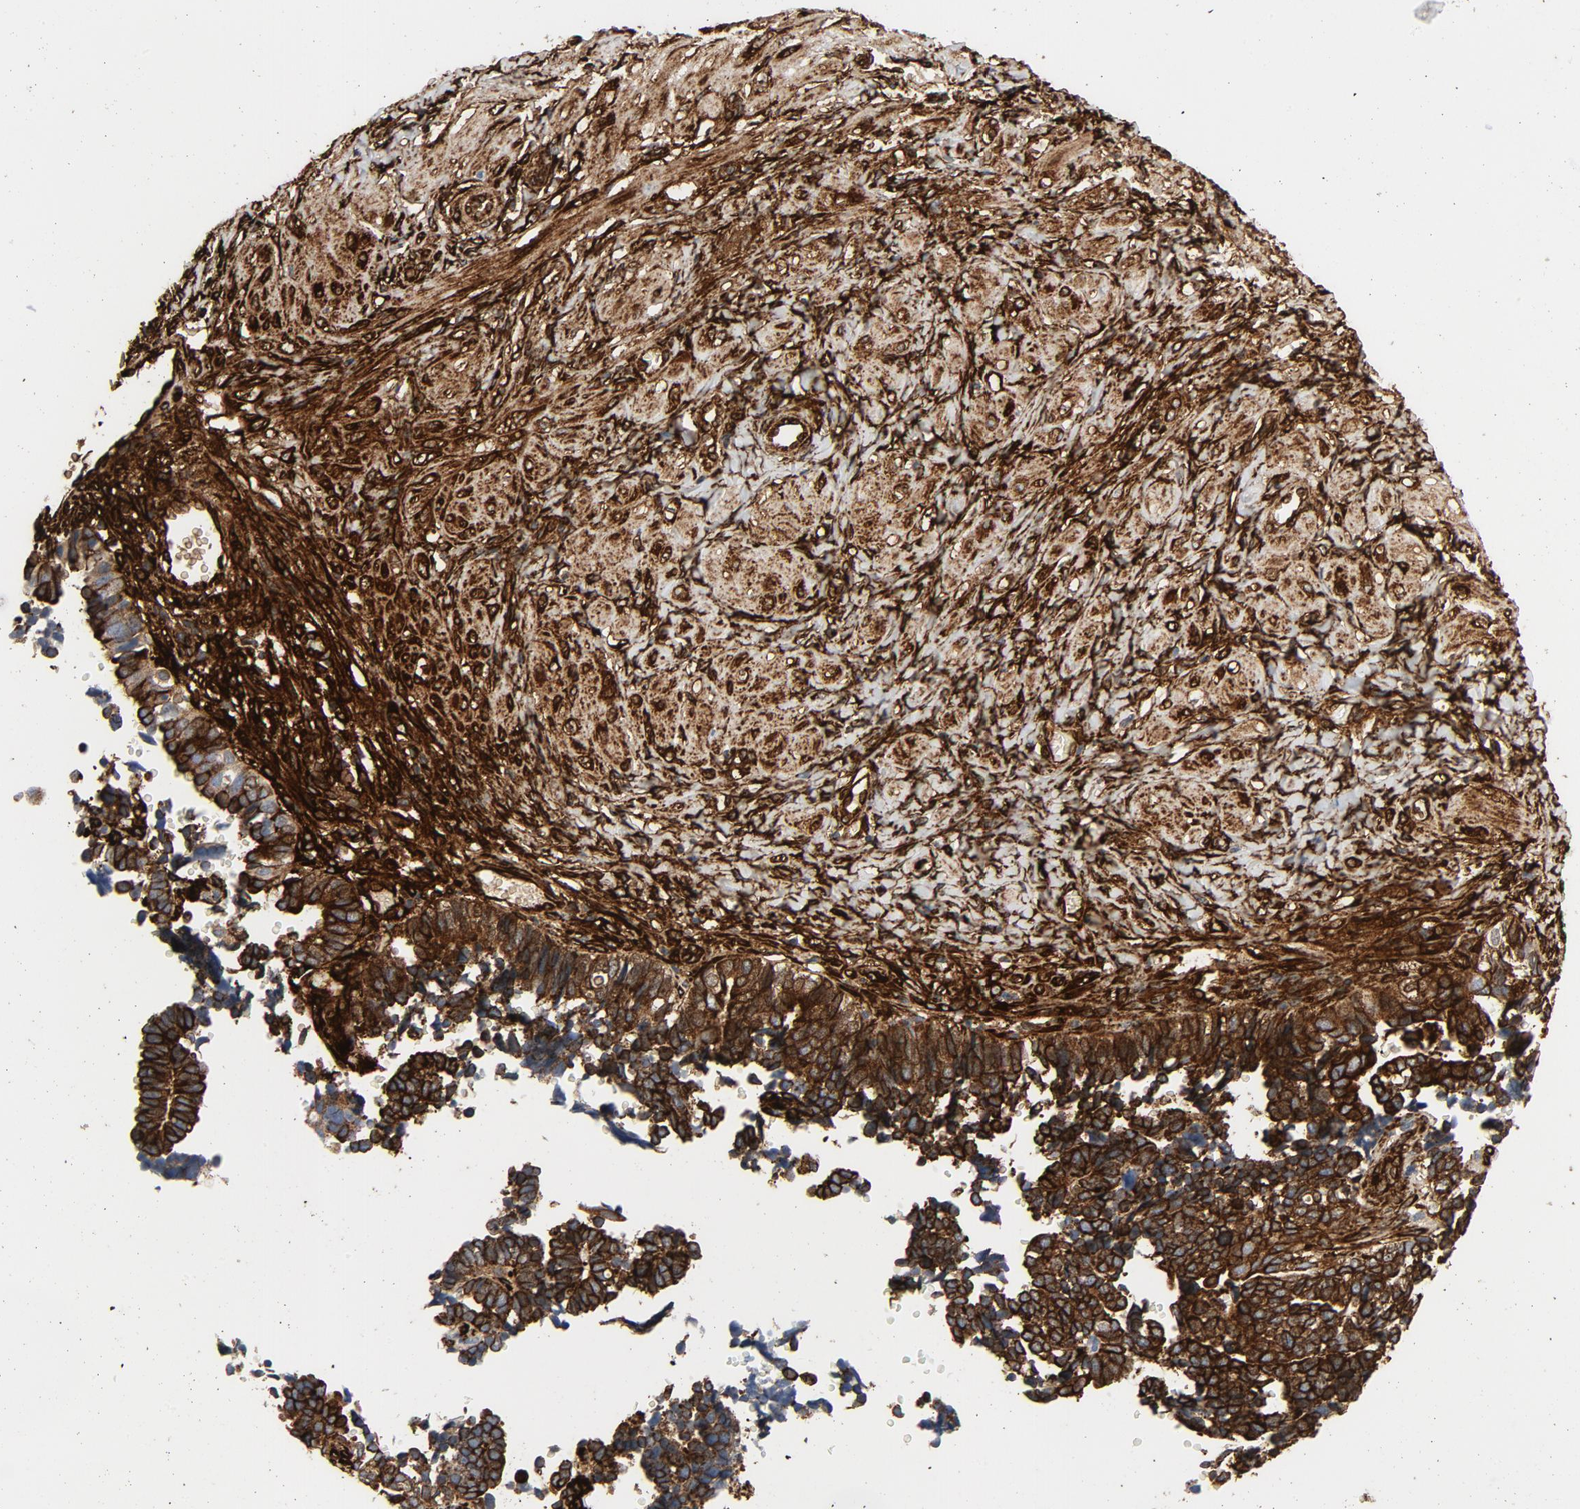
{"staining": {"intensity": "strong", "quantity": ">75%", "location": "cytoplasmic/membranous"}, "tissue": "ovarian cancer", "cell_type": "Tumor cells", "image_type": "cancer", "snomed": [{"axis": "morphology", "description": "Carcinoma, endometroid"}, {"axis": "topography", "description": "Ovary"}], "caption": "Endometroid carcinoma (ovarian) was stained to show a protein in brown. There is high levels of strong cytoplasmic/membranous positivity in approximately >75% of tumor cells.", "gene": "SERPINH1", "patient": {"sex": "female", "age": 42}}